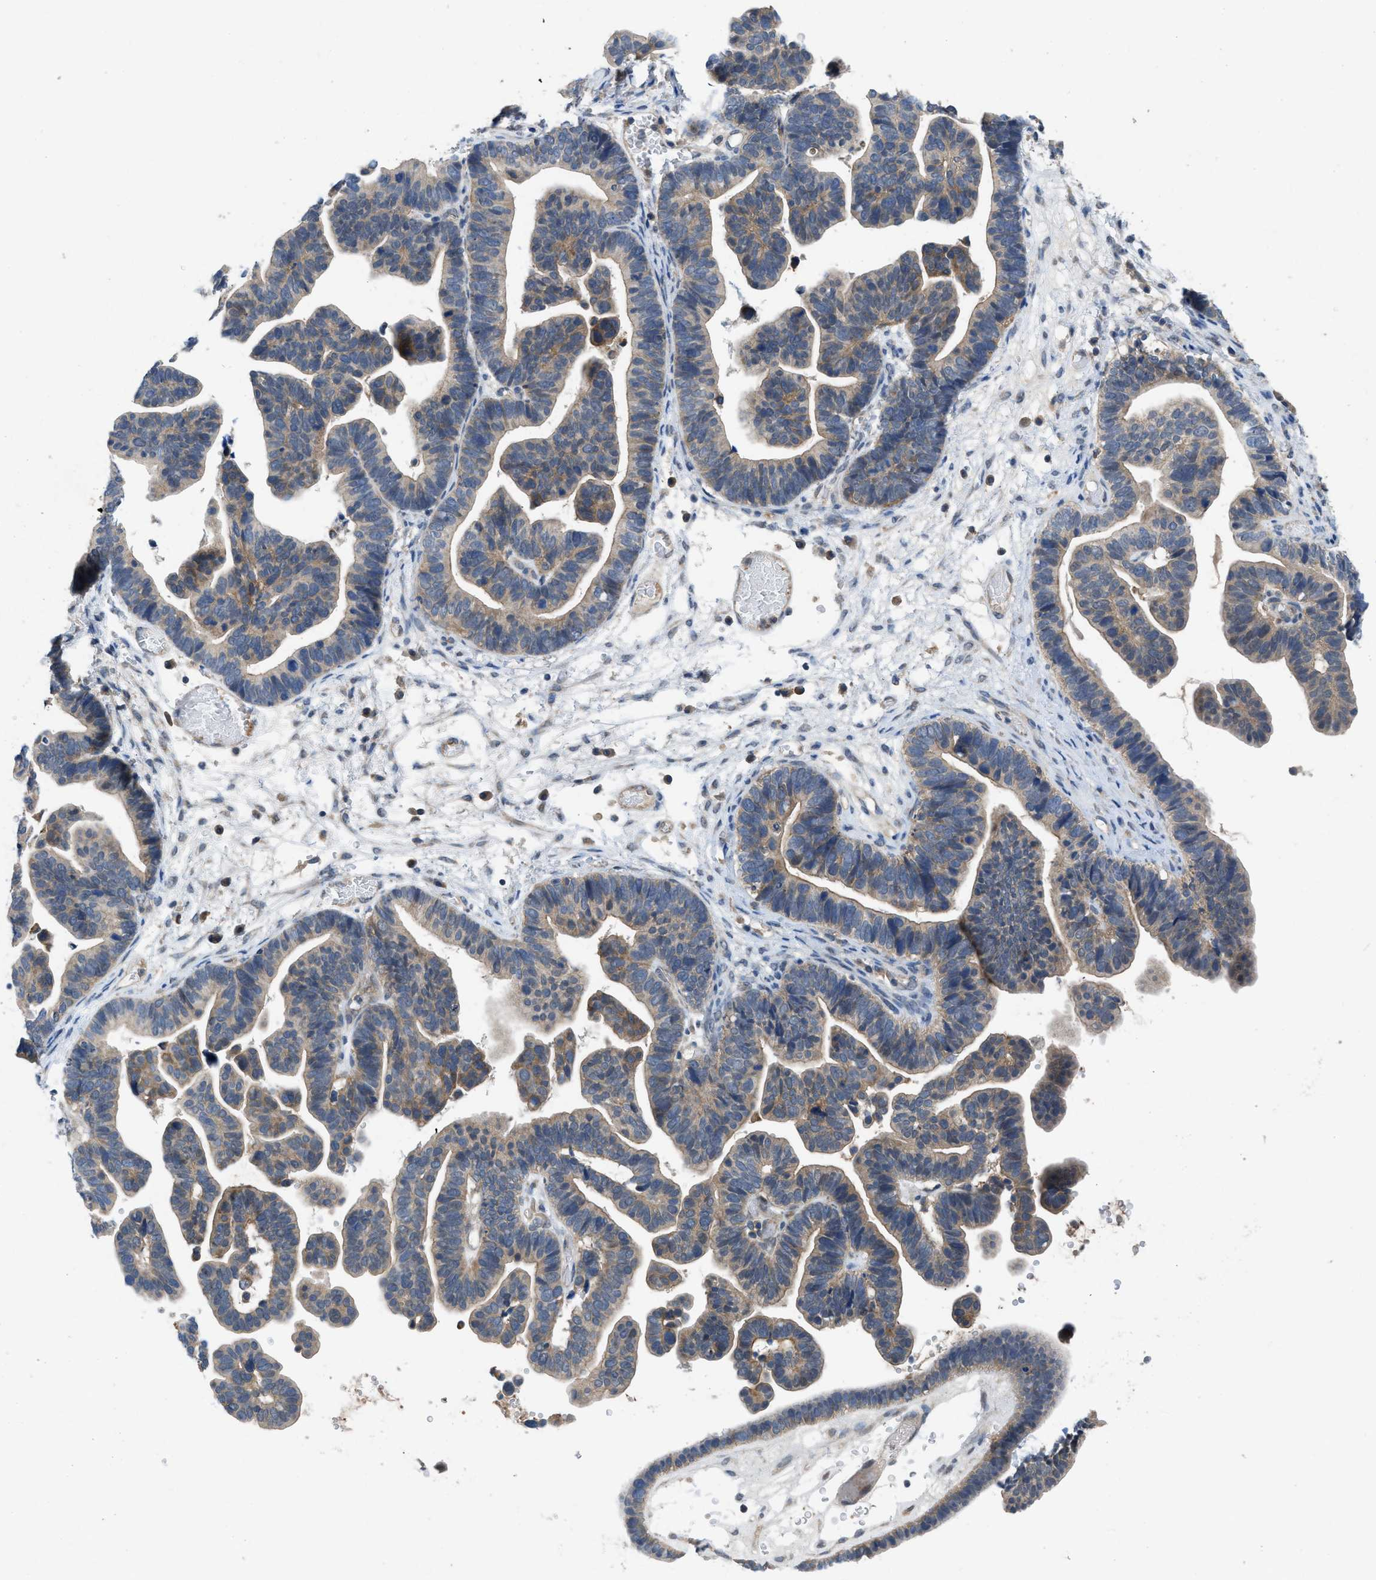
{"staining": {"intensity": "negative", "quantity": "none", "location": "none"}, "tissue": "ovarian cancer", "cell_type": "Tumor cells", "image_type": "cancer", "snomed": [{"axis": "morphology", "description": "Cystadenocarcinoma, serous, NOS"}, {"axis": "topography", "description": "Ovary"}], "caption": "Tumor cells are negative for brown protein staining in ovarian serous cystadenocarcinoma.", "gene": "PANX1", "patient": {"sex": "female", "age": 56}}